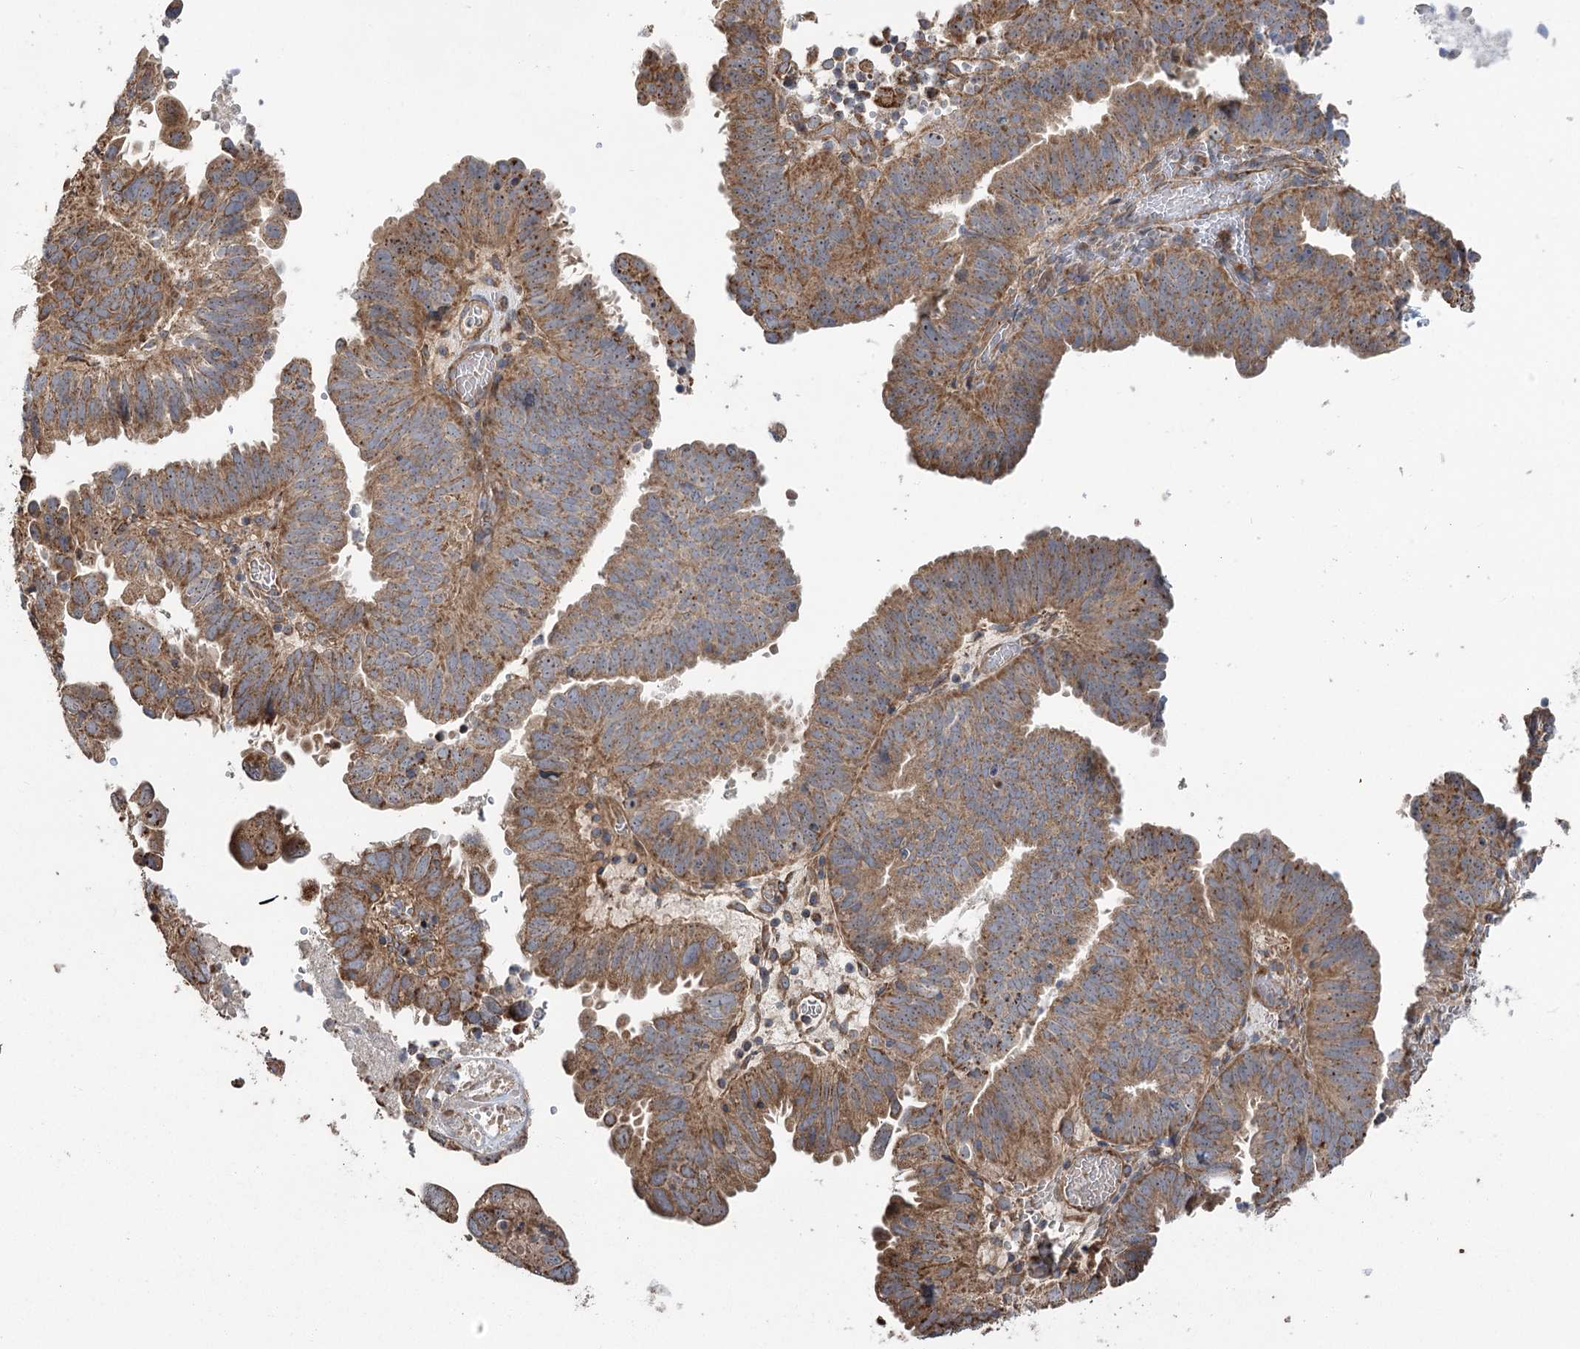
{"staining": {"intensity": "moderate", "quantity": ">75%", "location": "cytoplasmic/membranous"}, "tissue": "endometrial cancer", "cell_type": "Tumor cells", "image_type": "cancer", "snomed": [{"axis": "morphology", "description": "Adenocarcinoma, NOS"}, {"axis": "topography", "description": "Uterus"}], "caption": "IHC (DAB (3,3'-diaminobenzidine)) staining of adenocarcinoma (endometrial) shows moderate cytoplasmic/membranous protein staining in approximately >75% of tumor cells. (Brightfield microscopy of DAB IHC at high magnification).", "gene": "RWDD4", "patient": {"sex": "female", "age": 77}}